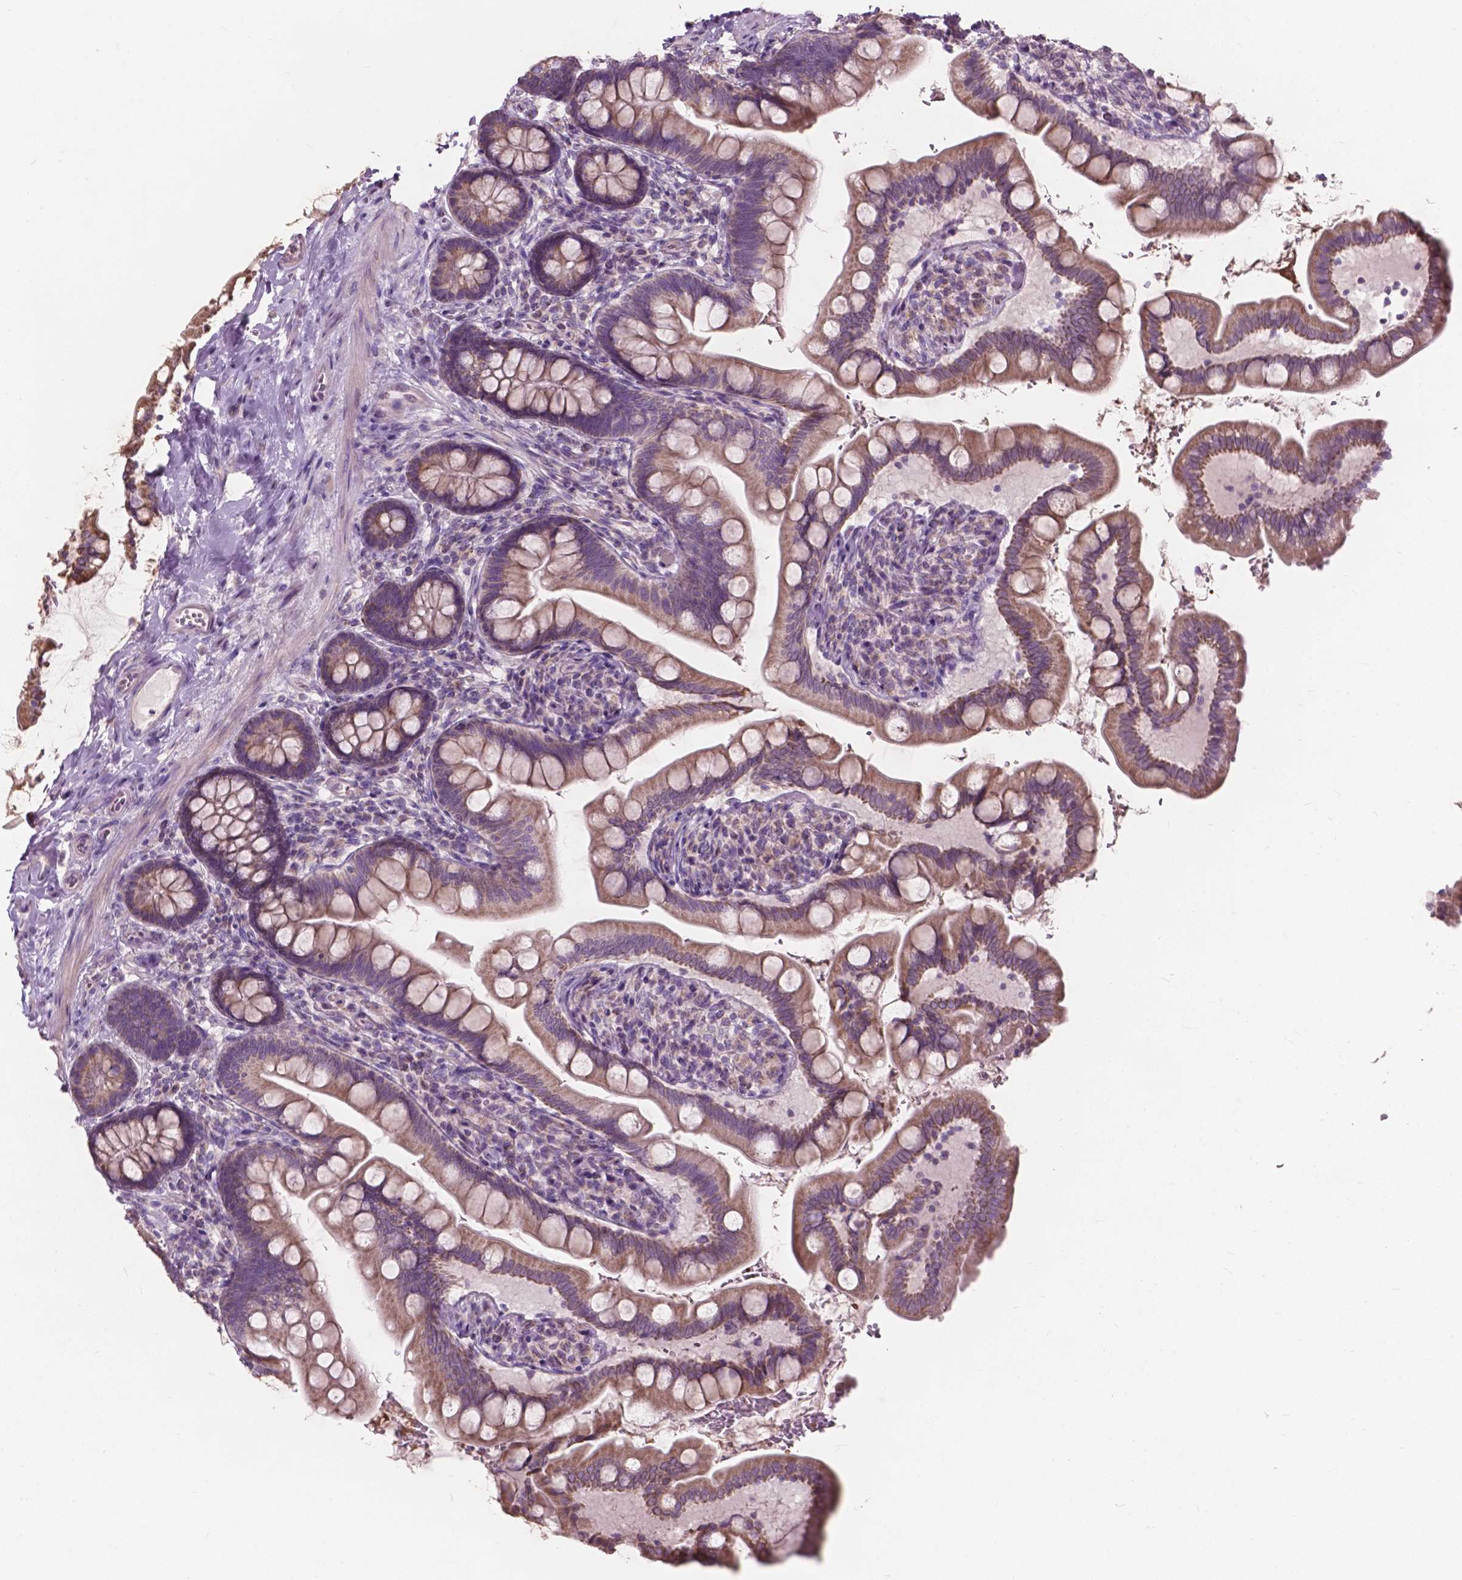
{"staining": {"intensity": "moderate", "quantity": ">75%", "location": "cytoplasmic/membranous"}, "tissue": "small intestine", "cell_type": "Glandular cells", "image_type": "normal", "snomed": [{"axis": "morphology", "description": "Normal tissue, NOS"}, {"axis": "topography", "description": "Small intestine"}], "caption": "Unremarkable small intestine displays moderate cytoplasmic/membranous positivity in approximately >75% of glandular cells Using DAB (3,3'-diaminobenzidine) (brown) and hematoxylin (blue) stains, captured at high magnification using brightfield microscopy..", "gene": "NDUFS1", "patient": {"sex": "female", "age": 56}}